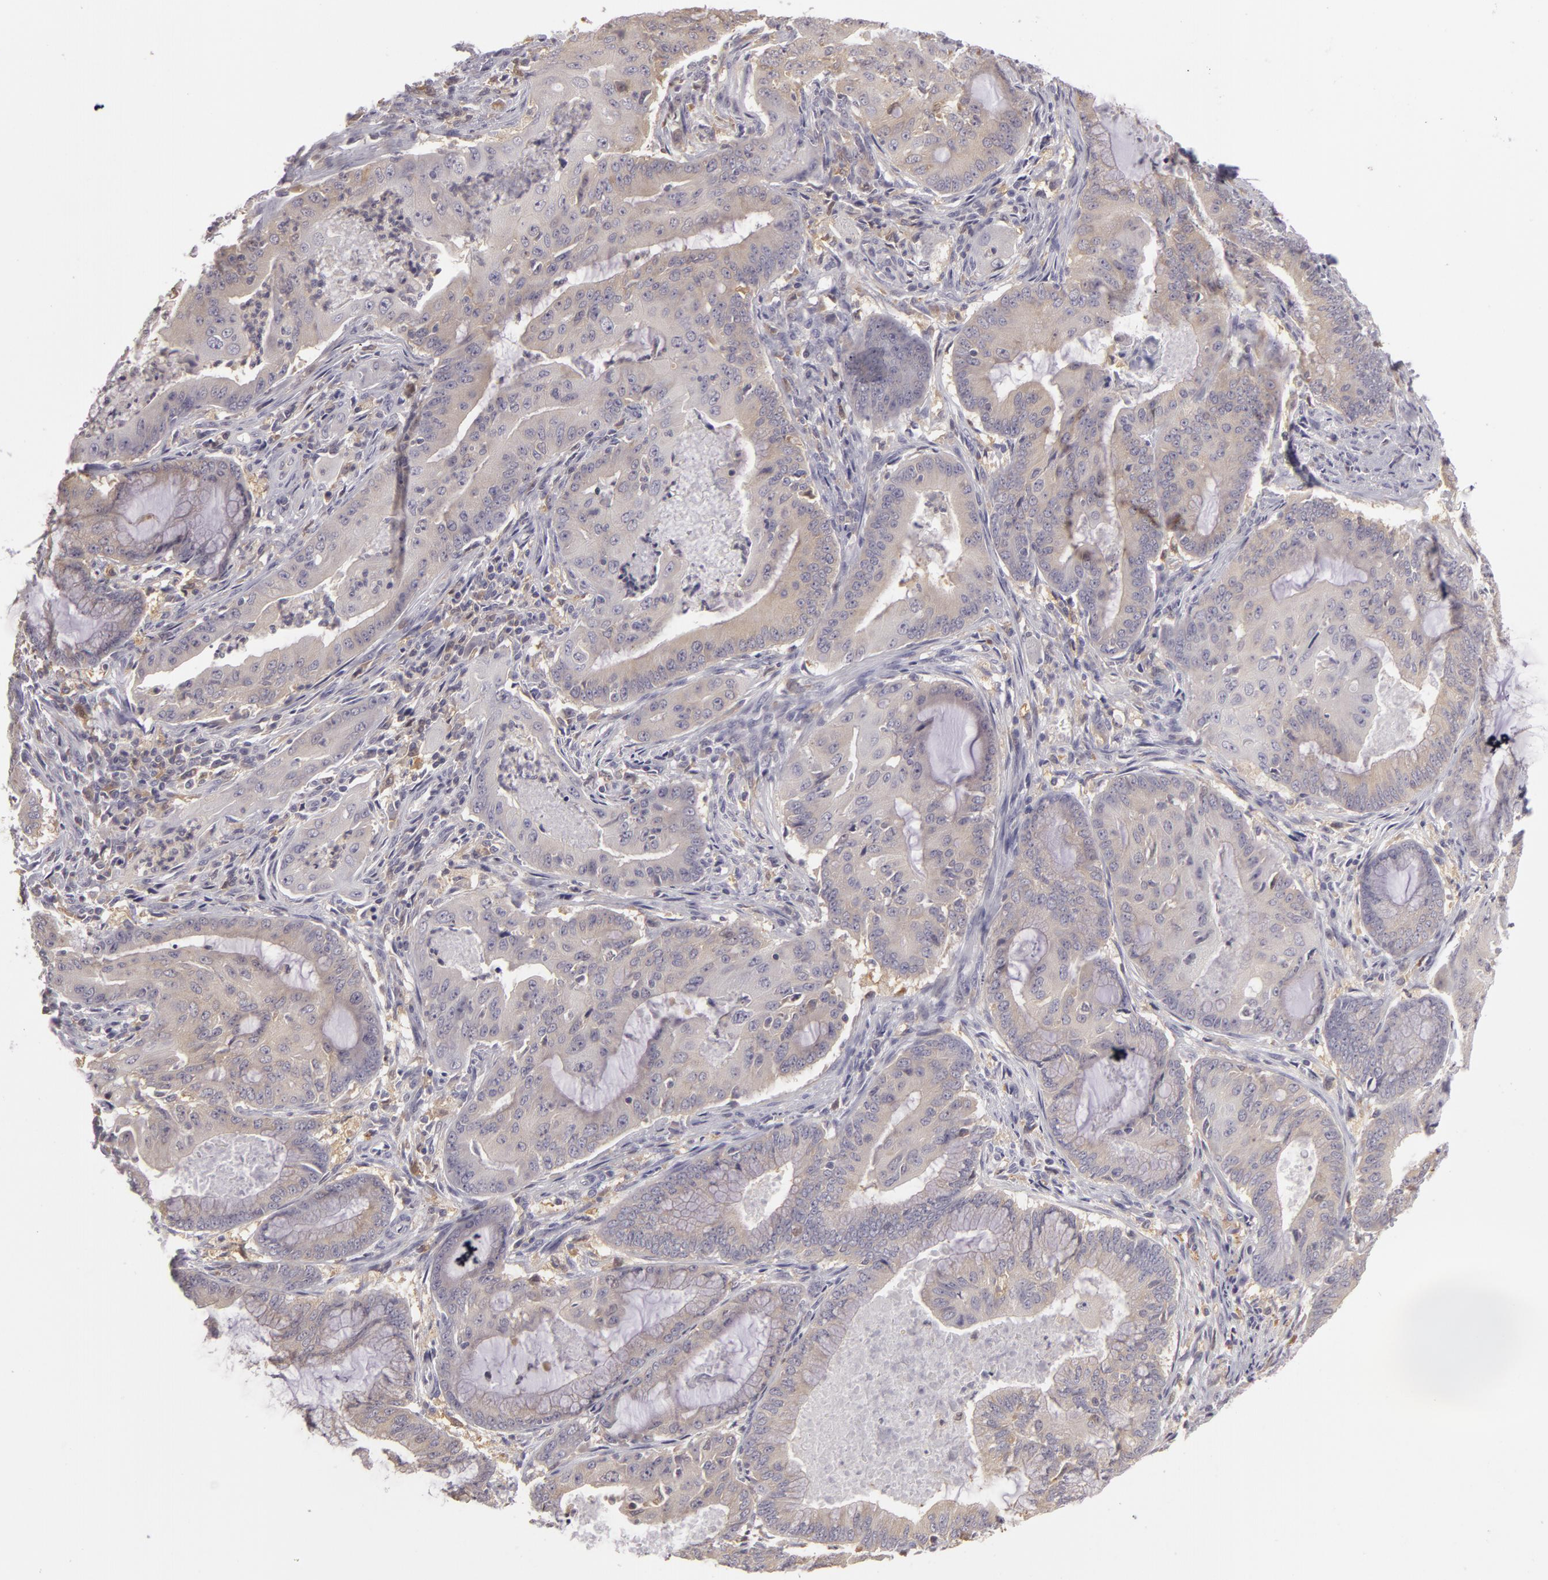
{"staining": {"intensity": "negative", "quantity": "none", "location": "none"}, "tissue": "endometrial cancer", "cell_type": "Tumor cells", "image_type": "cancer", "snomed": [{"axis": "morphology", "description": "Adenocarcinoma, NOS"}, {"axis": "topography", "description": "Endometrium"}], "caption": "There is no significant staining in tumor cells of endometrial adenocarcinoma. (Stains: DAB (3,3'-diaminobenzidine) immunohistochemistry with hematoxylin counter stain, Microscopy: brightfield microscopy at high magnification).", "gene": "GNPDA1", "patient": {"sex": "female", "age": 63}}